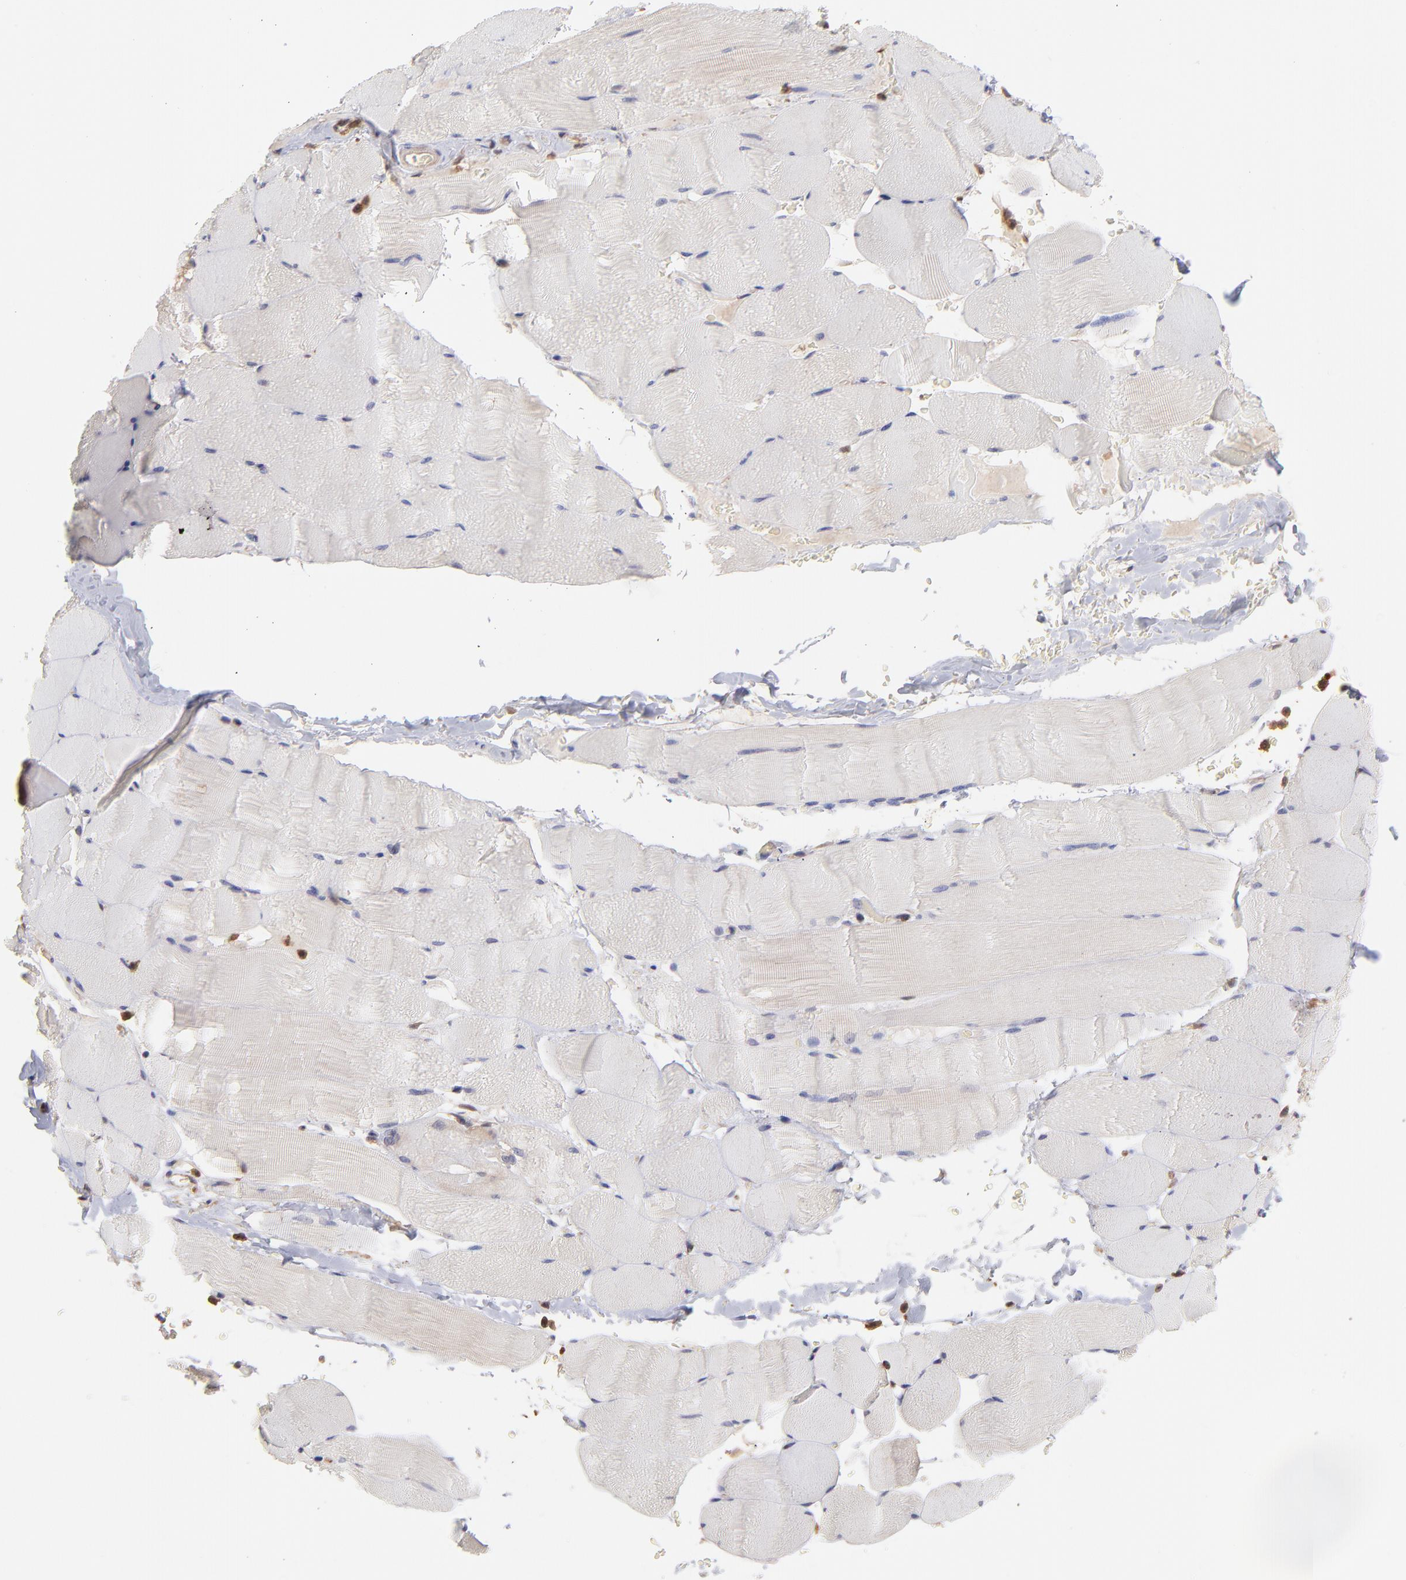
{"staining": {"intensity": "weak", "quantity": "<25%", "location": "cytoplasmic/membranous"}, "tissue": "skeletal muscle", "cell_type": "Myocytes", "image_type": "normal", "snomed": [{"axis": "morphology", "description": "Normal tissue, NOS"}, {"axis": "topography", "description": "Skeletal muscle"}], "caption": "Human skeletal muscle stained for a protein using immunohistochemistry (IHC) reveals no positivity in myocytes.", "gene": "MAP2K2", "patient": {"sex": "male", "age": 62}}